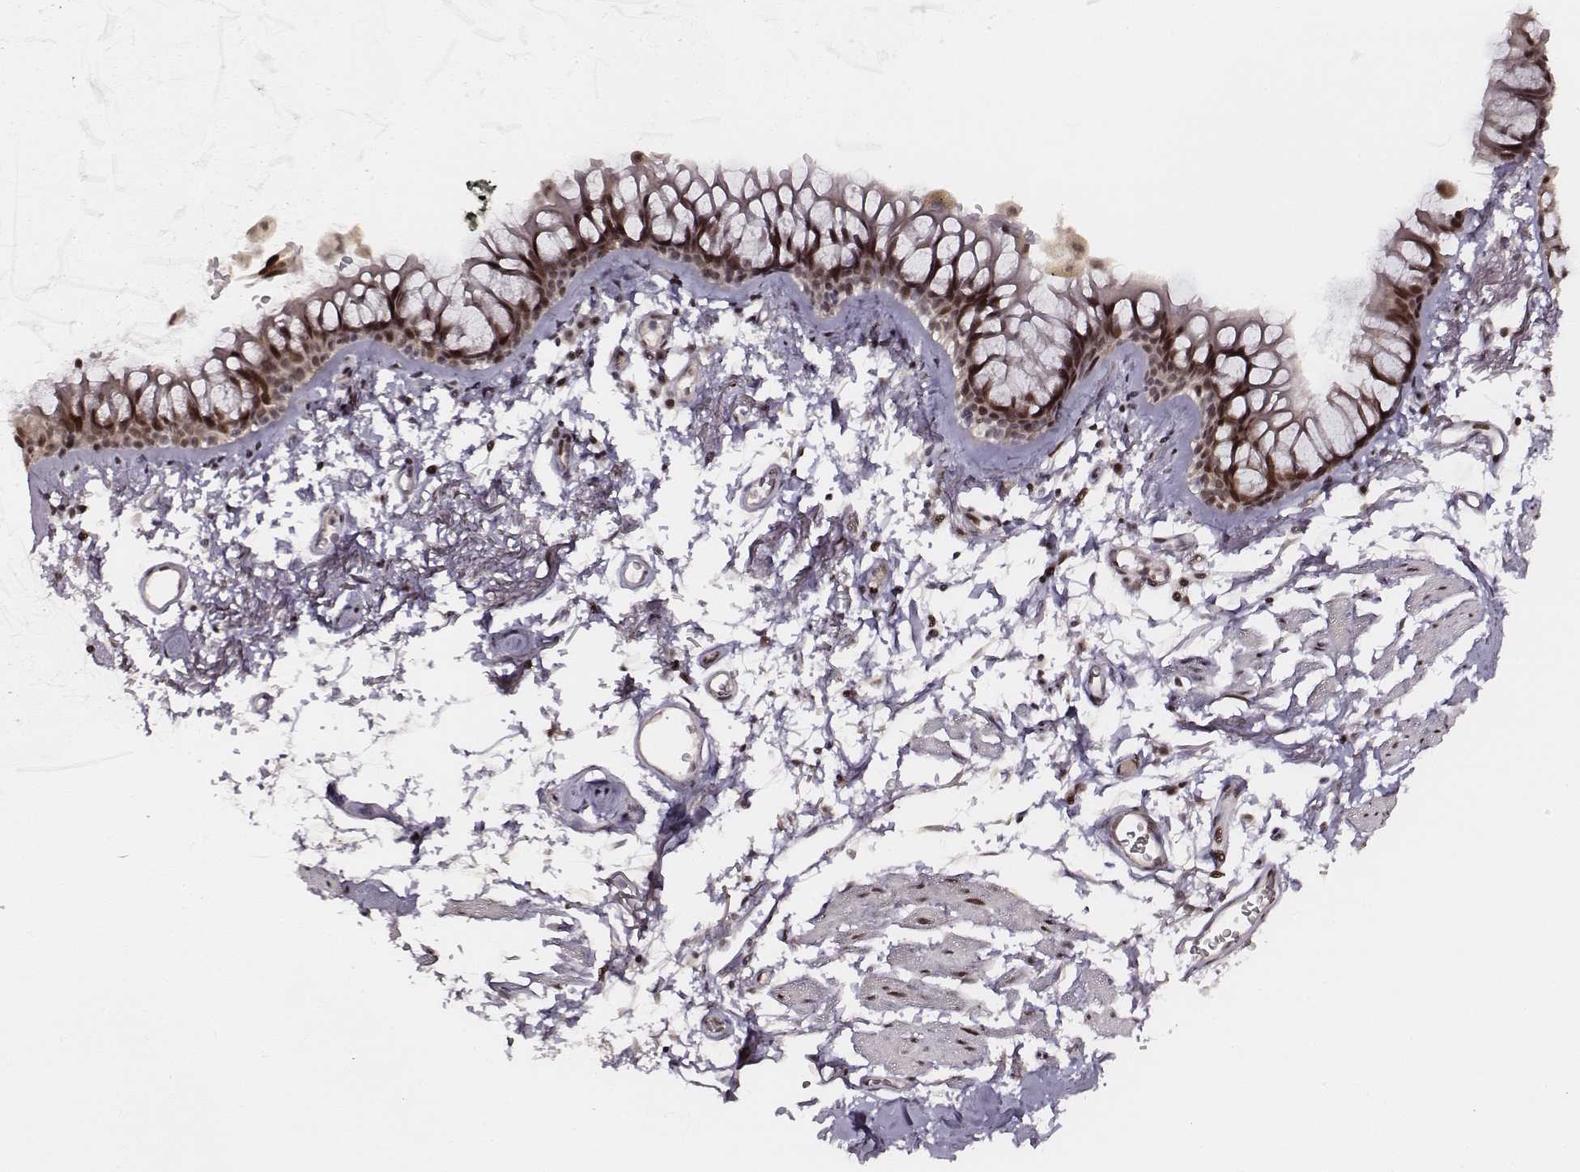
{"staining": {"intensity": "strong", "quantity": ">75%", "location": "nuclear"}, "tissue": "bronchus", "cell_type": "Respiratory epithelial cells", "image_type": "normal", "snomed": [{"axis": "morphology", "description": "Normal tissue, NOS"}, {"axis": "topography", "description": "Cartilage tissue"}, {"axis": "topography", "description": "Bronchus"}], "caption": "High-magnification brightfield microscopy of normal bronchus stained with DAB (brown) and counterstained with hematoxylin (blue). respiratory epithelial cells exhibit strong nuclear expression is present in about>75% of cells.", "gene": "PPARA", "patient": {"sex": "female", "age": 79}}